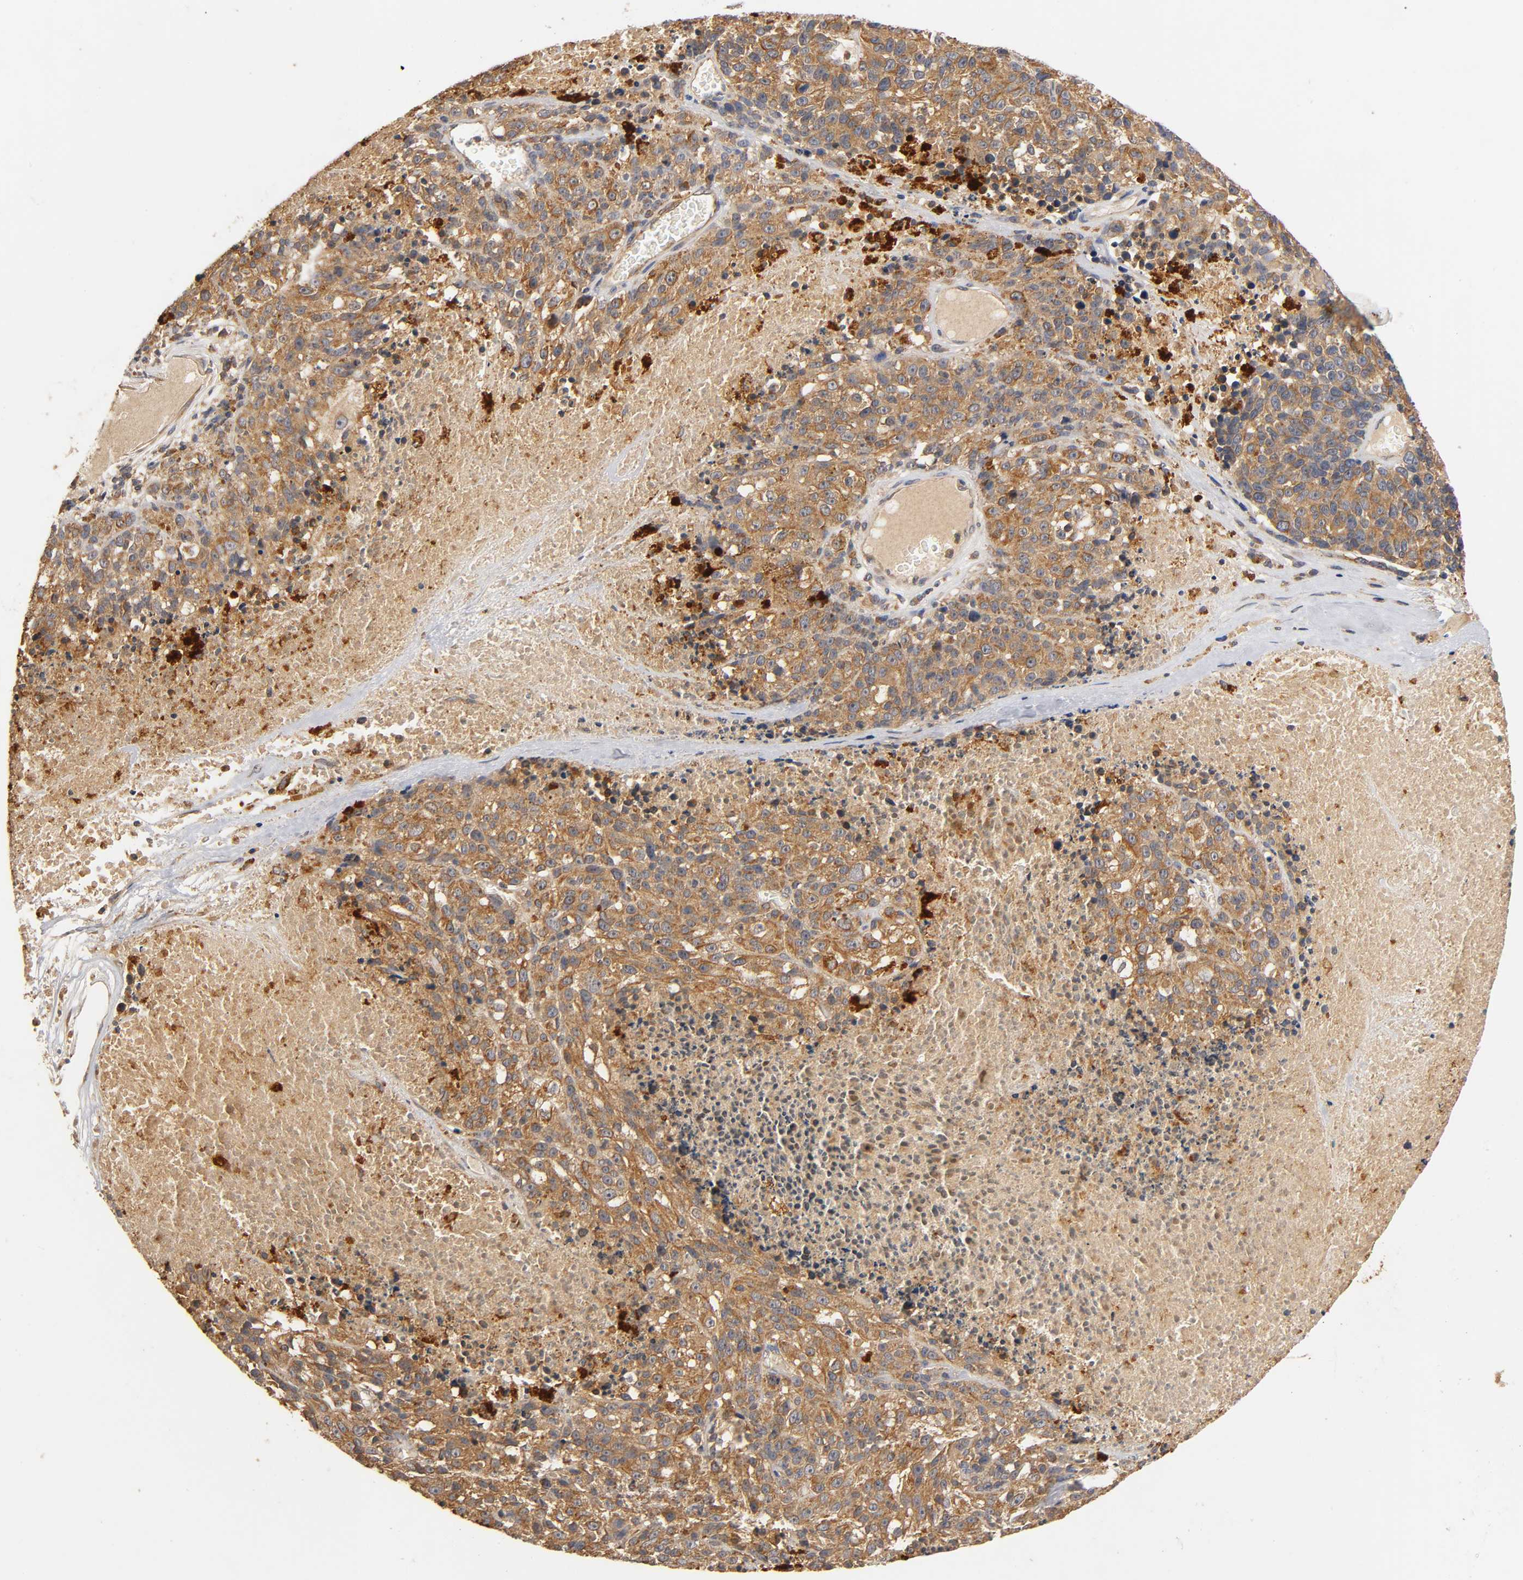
{"staining": {"intensity": "strong", "quantity": ">75%", "location": "cytoplasmic/membranous"}, "tissue": "melanoma", "cell_type": "Tumor cells", "image_type": "cancer", "snomed": [{"axis": "morphology", "description": "Malignant melanoma, Metastatic site"}, {"axis": "topography", "description": "Cerebral cortex"}], "caption": "Melanoma stained for a protein reveals strong cytoplasmic/membranous positivity in tumor cells.", "gene": "SCAP", "patient": {"sex": "female", "age": 52}}